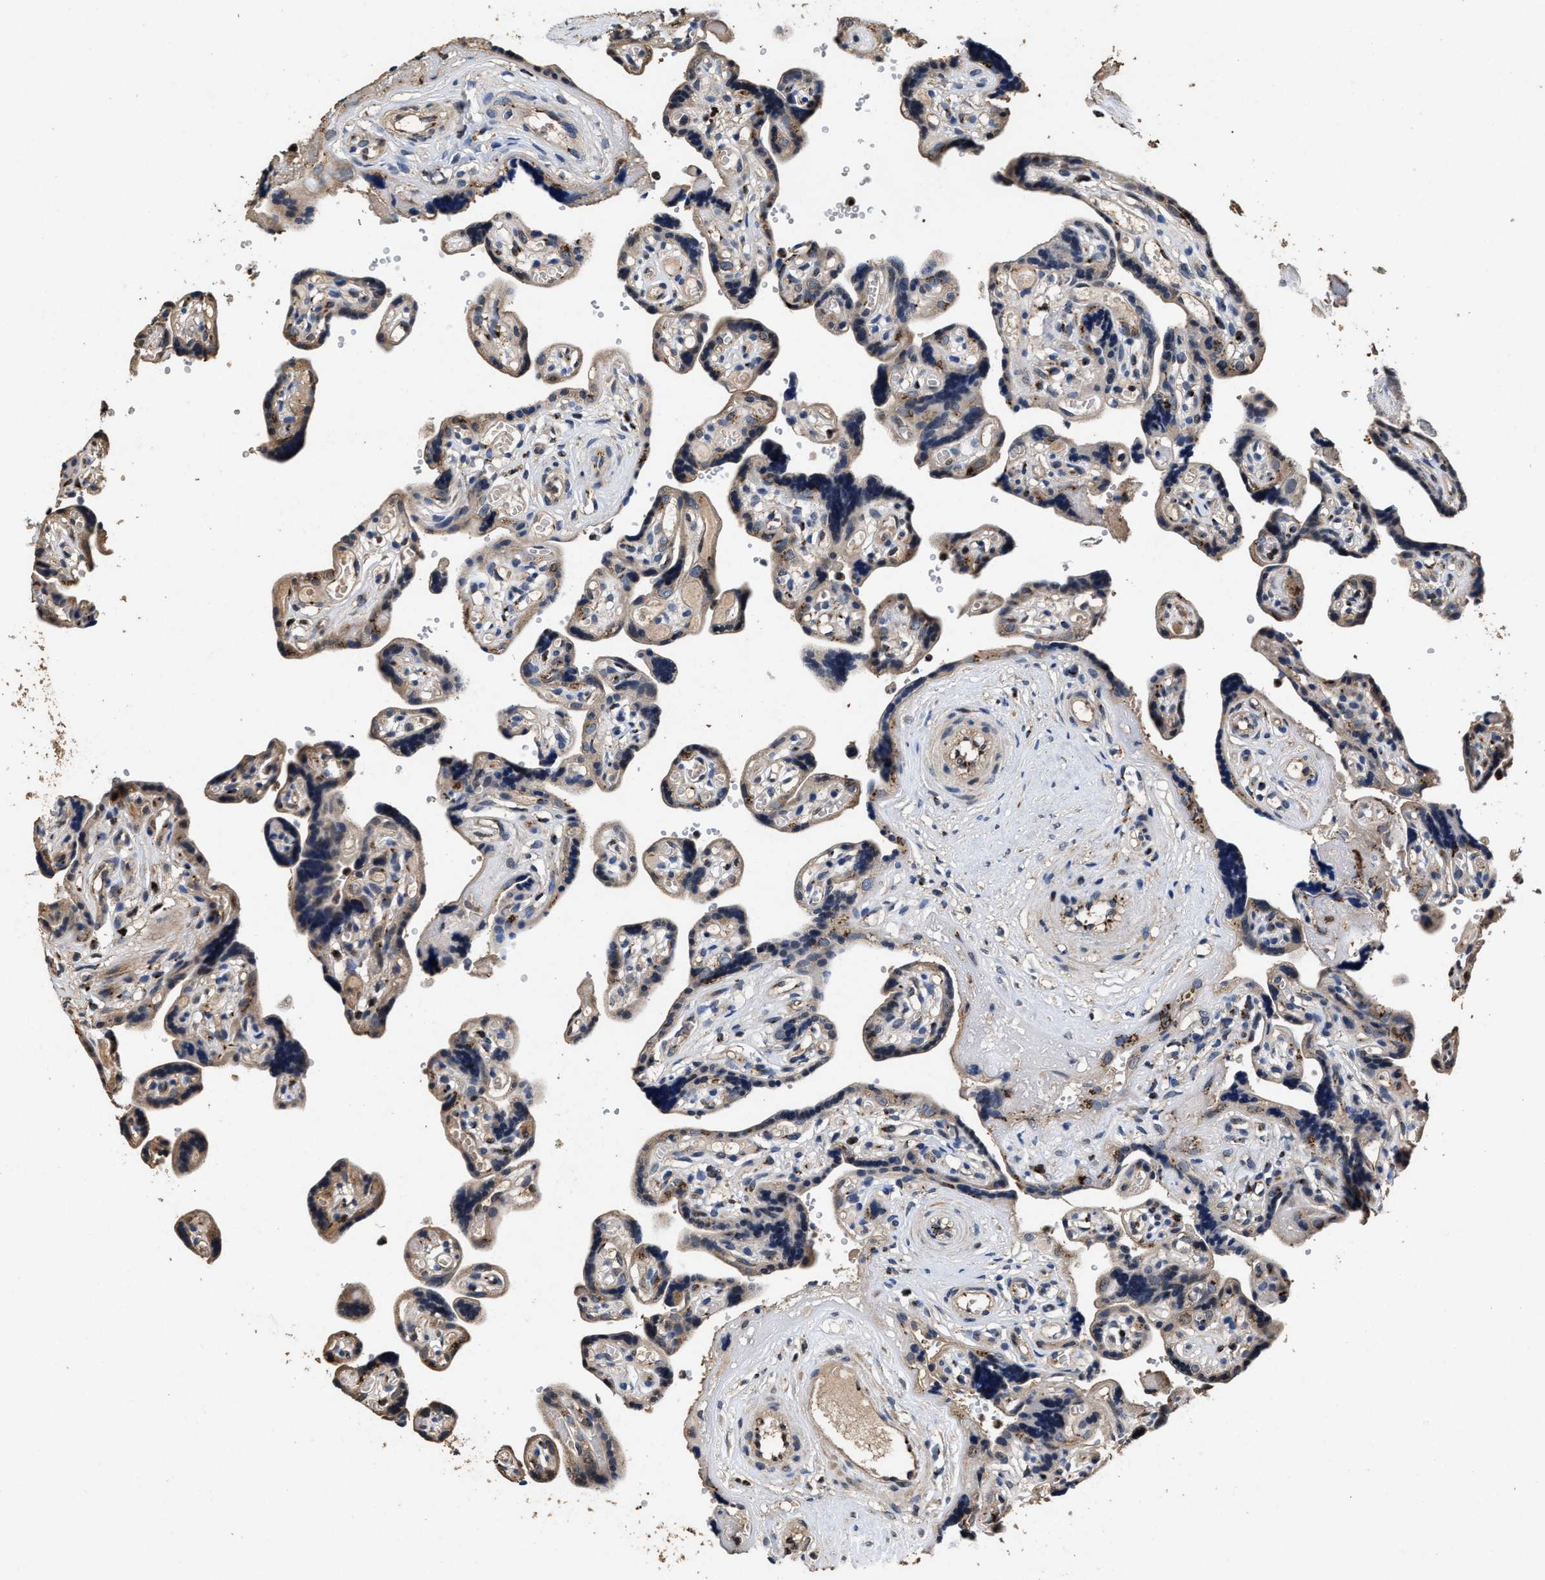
{"staining": {"intensity": "strong", "quantity": ">75%", "location": "cytoplasmic/membranous,nuclear"}, "tissue": "placenta", "cell_type": "Decidual cells", "image_type": "normal", "snomed": [{"axis": "morphology", "description": "Normal tissue, NOS"}, {"axis": "topography", "description": "Placenta"}], "caption": "Immunohistochemical staining of unremarkable human placenta reveals high levels of strong cytoplasmic/membranous,nuclear staining in approximately >75% of decidual cells. (DAB = brown stain, brightfield microscopy at high magnification).", "gene": "TPST2", "patient": {"sex": "female", "age": 30}}